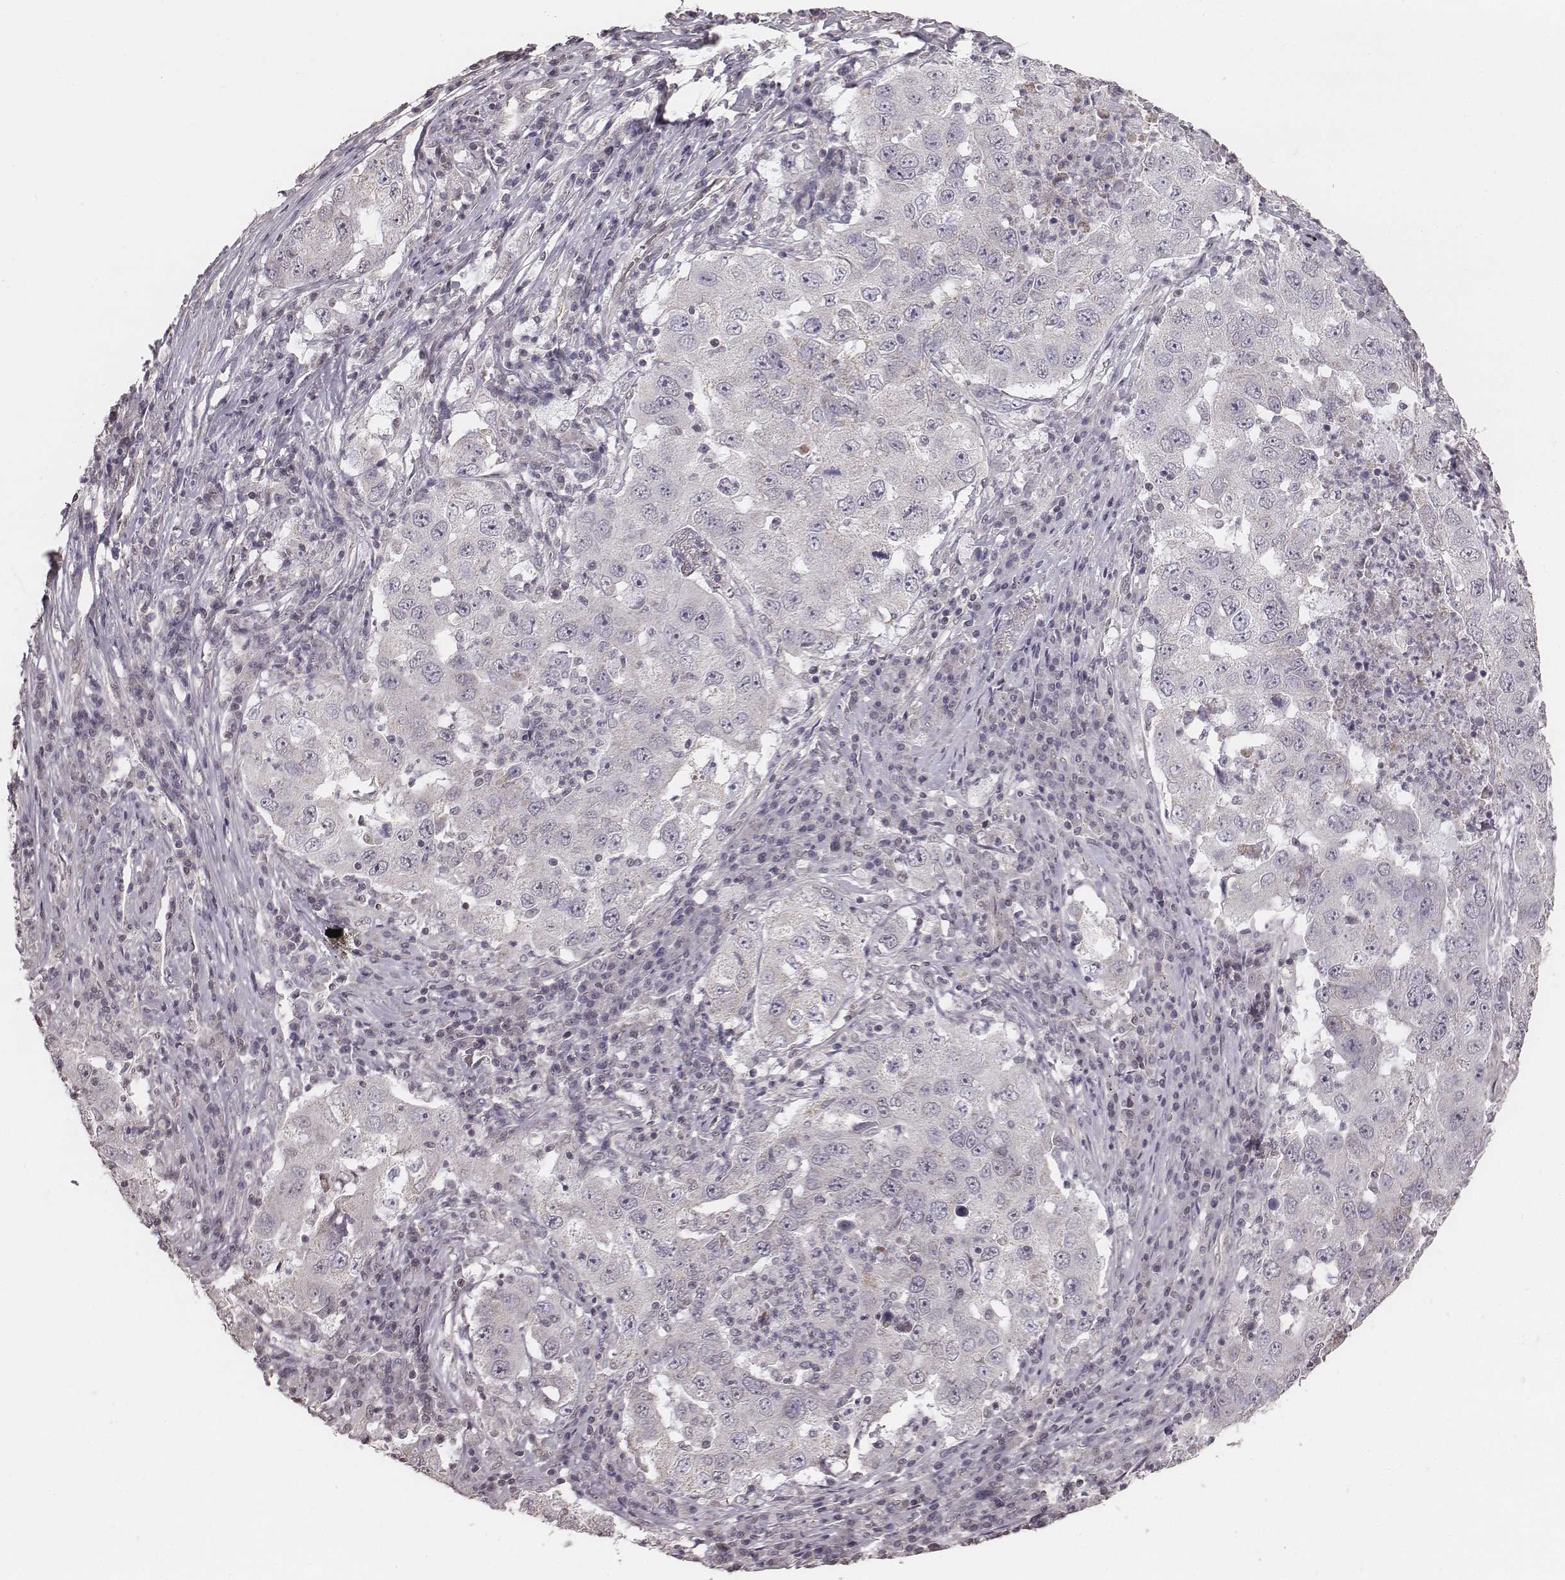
{"staining": {"intensity": "negative", "quantity": "none", "location": "none"}, "tissue": "lung cancer", "cell_type": "Tumor cells", "image_type": "cancer", "snomed": [{"axis": "morphology", "description": "Adenocarcinoma, NOS"}, {"axis": "topography", "description": "Lung"}], "caption": "High power microscopy histopathology image of an immunohistochemistry (IHC) histopathology image of lung cancer, revealing no significant expression in tumor cells.", "gene": "SLC7A4", "patient": {"sex": "male", "age": 73}}